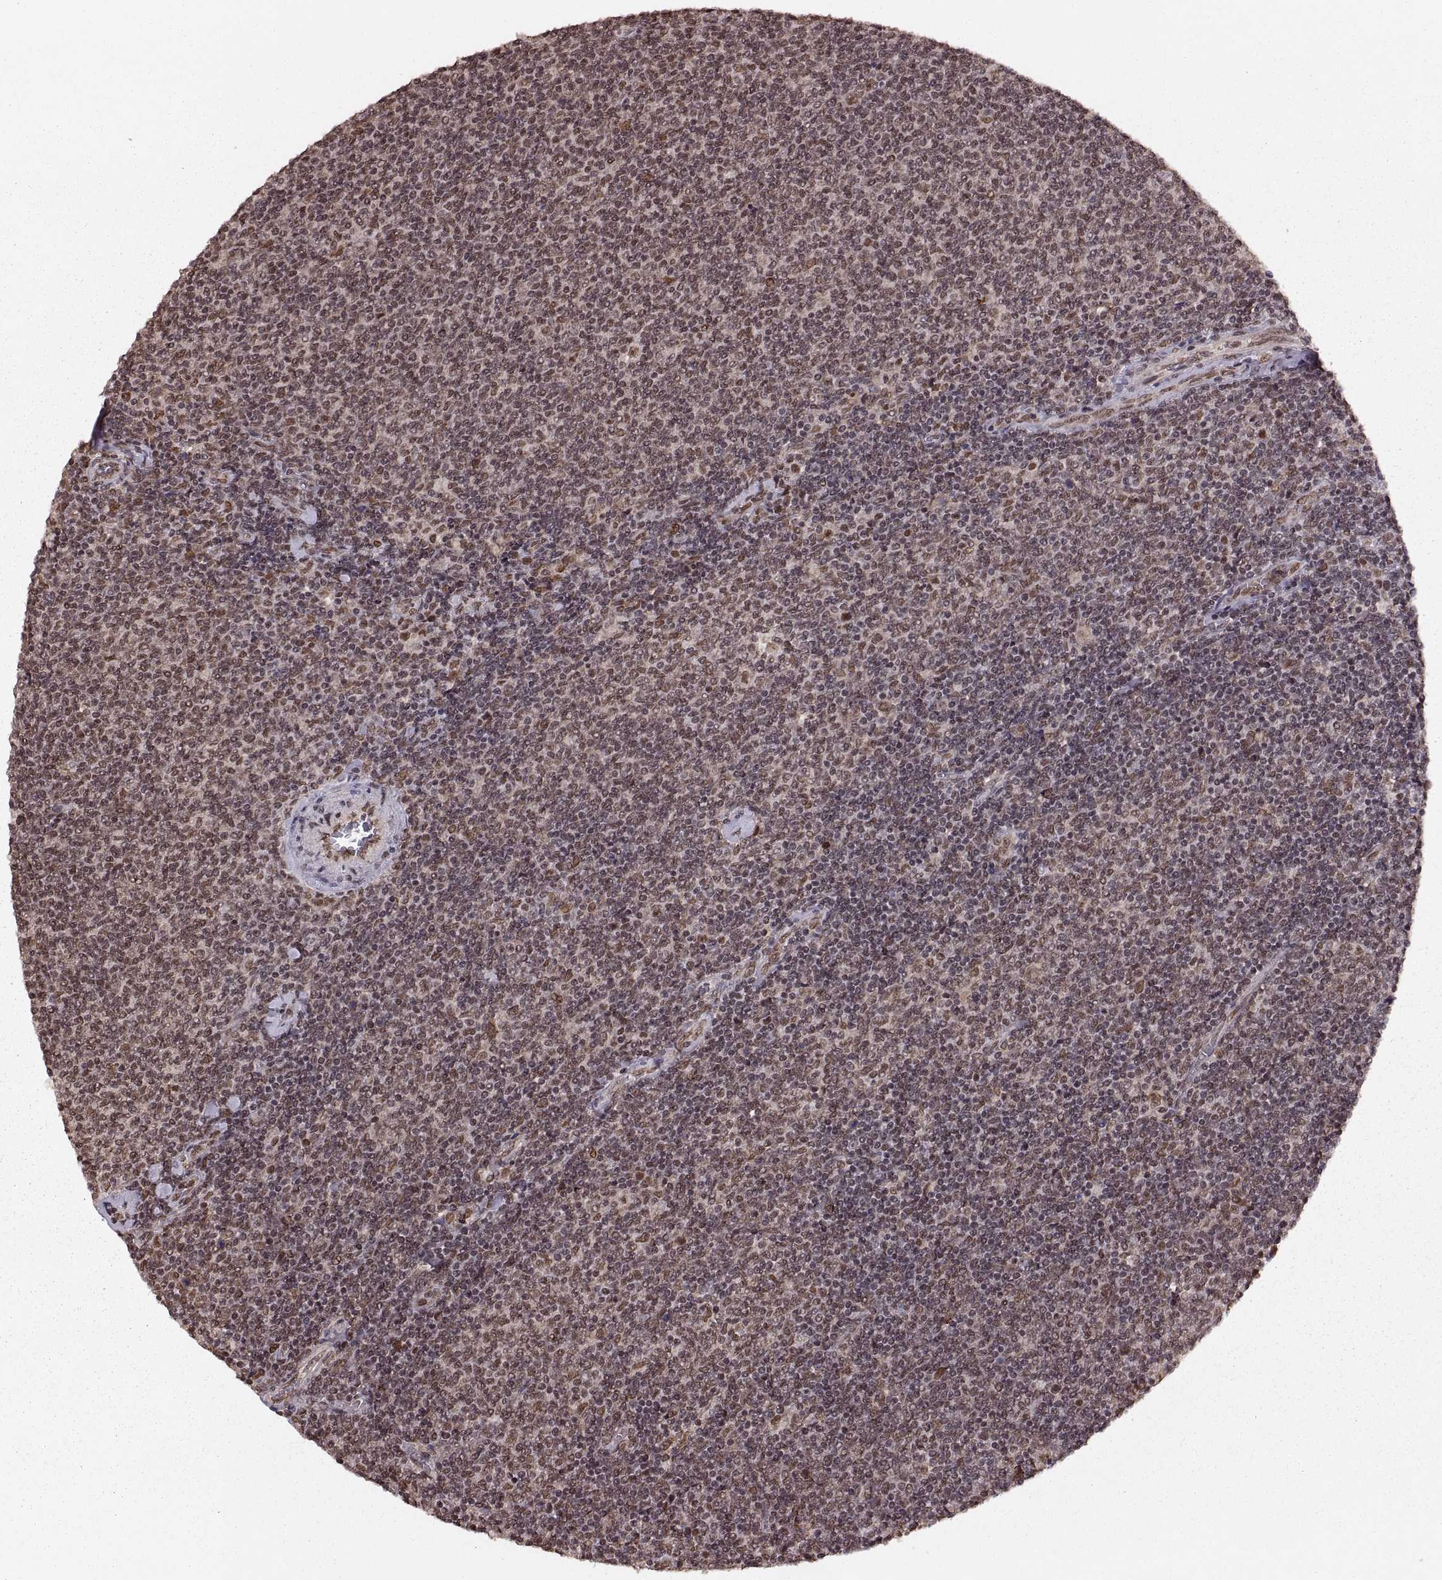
{"staining": {"intensity": "weak", "quantity": ">75%", "location": "nuclear"}, "tissue": "lymphoma", "cell_type": "Tumor cells", "image_type": "cancer", "snomed": [{"axis": "morphology", "description": "Malignant lymphoma, non-Hodgkin's type, Low grade"}, {"axis": "topography", "description": "Lymph node"}], "caption": "Immunohistochemistry of malignant lymphoma, non-Hodgkin's type (low-grade) demonstrates low levels of weak nuclear staining in about >75% of tumor cells. Using DAB (brown) and hematoxylin (blue) stains, captured at high magnification using brightfield microscopy.", "gene": "RFT1", "patient": {"sex": "male", "age": 52}}